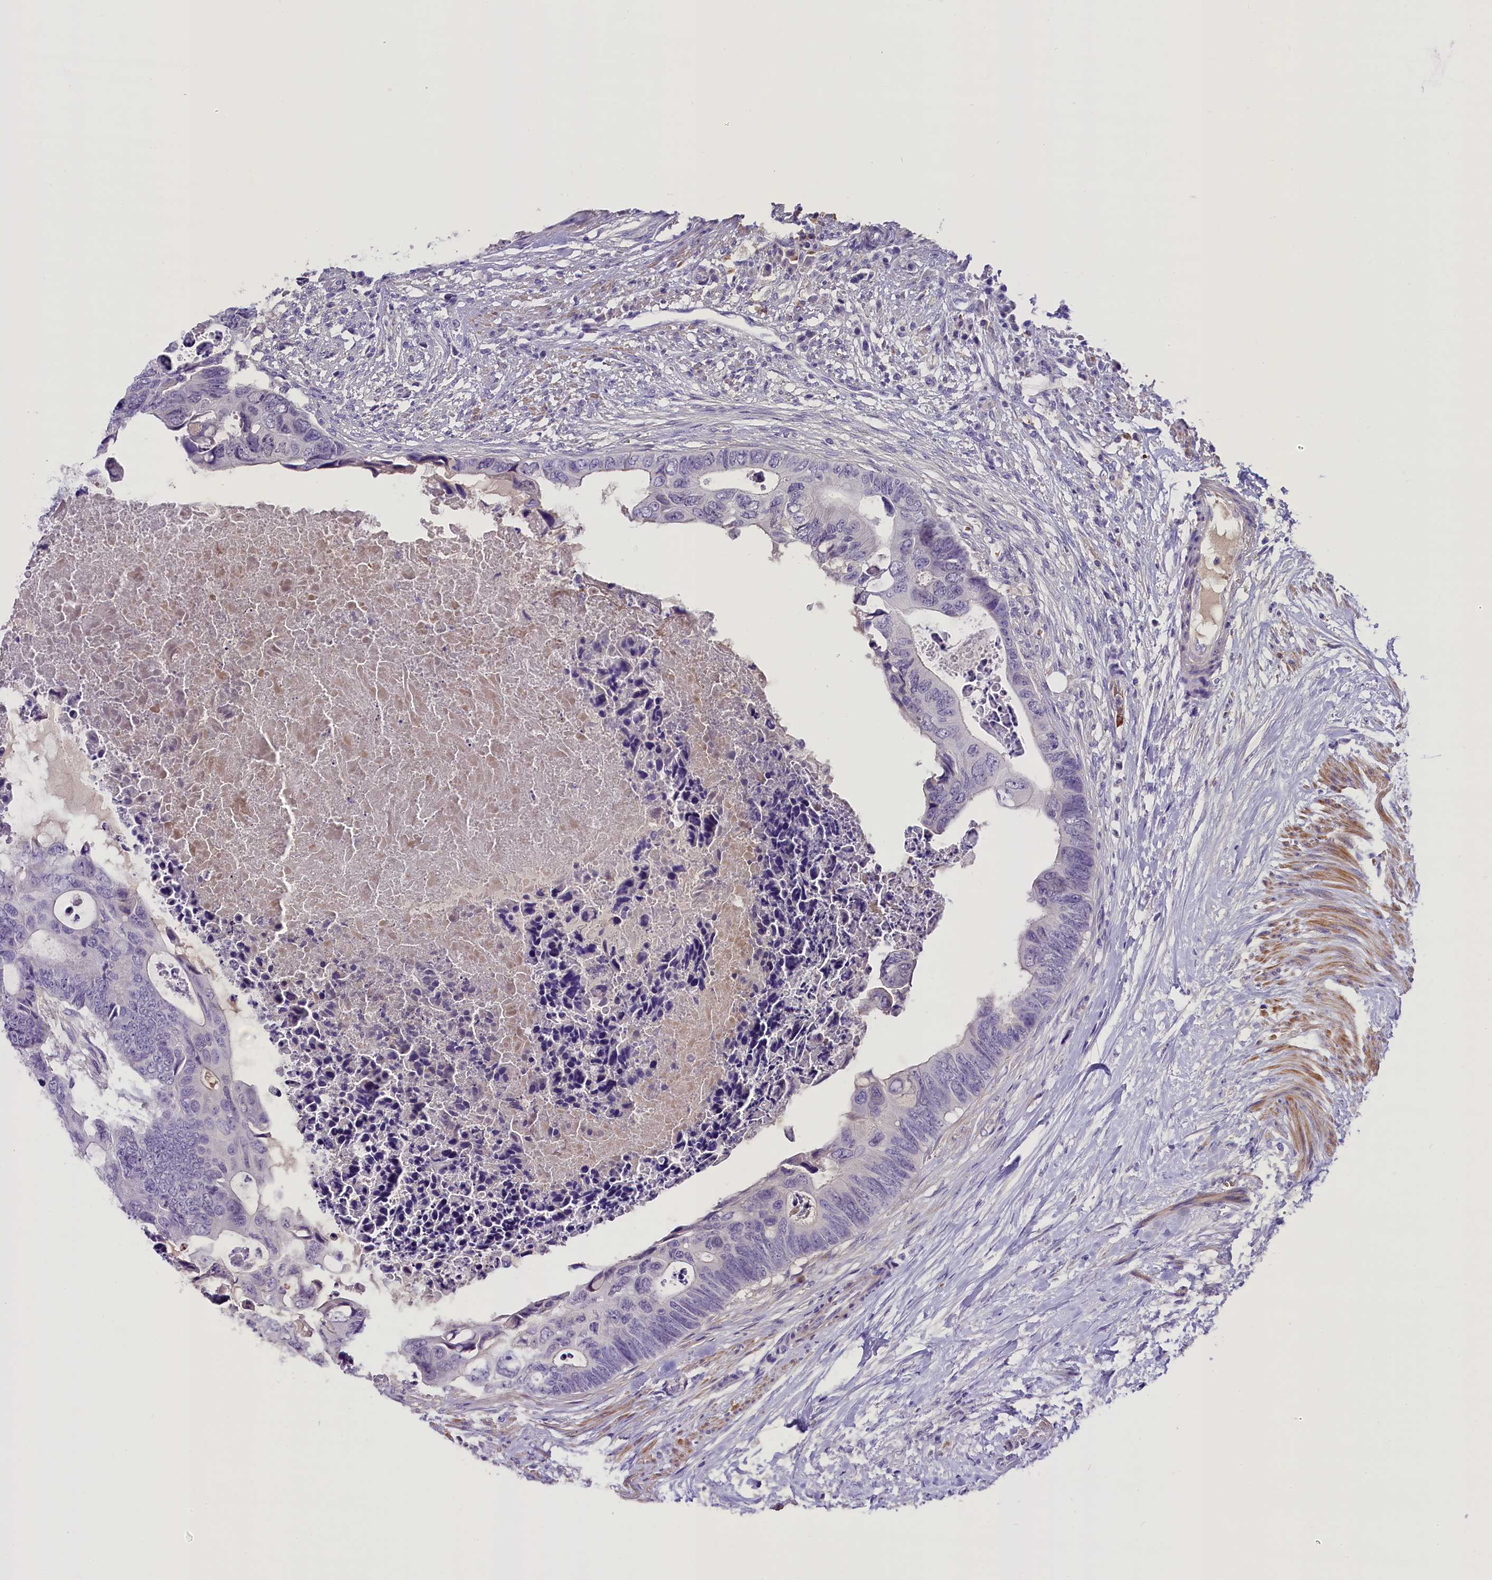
{"staining": {"intensity": "negative", "quantity": "none", "location": "none"}, "tissue": "colorectal cancer", "cell_type": "Tumor cells", "image_type": "cancer", "snomed": [{"axis": "morphology", "description": "Adenocarcinoma, NOS"}, {"axis": "topography", "description": "Rectum"}], "caption": "Immunohistochemistry (IHC) of colorectal adenocarcinoma displays no positivity in tumor cells.", "gene": "MEX3B", "patient": {"sex": "female", "age": 78}}